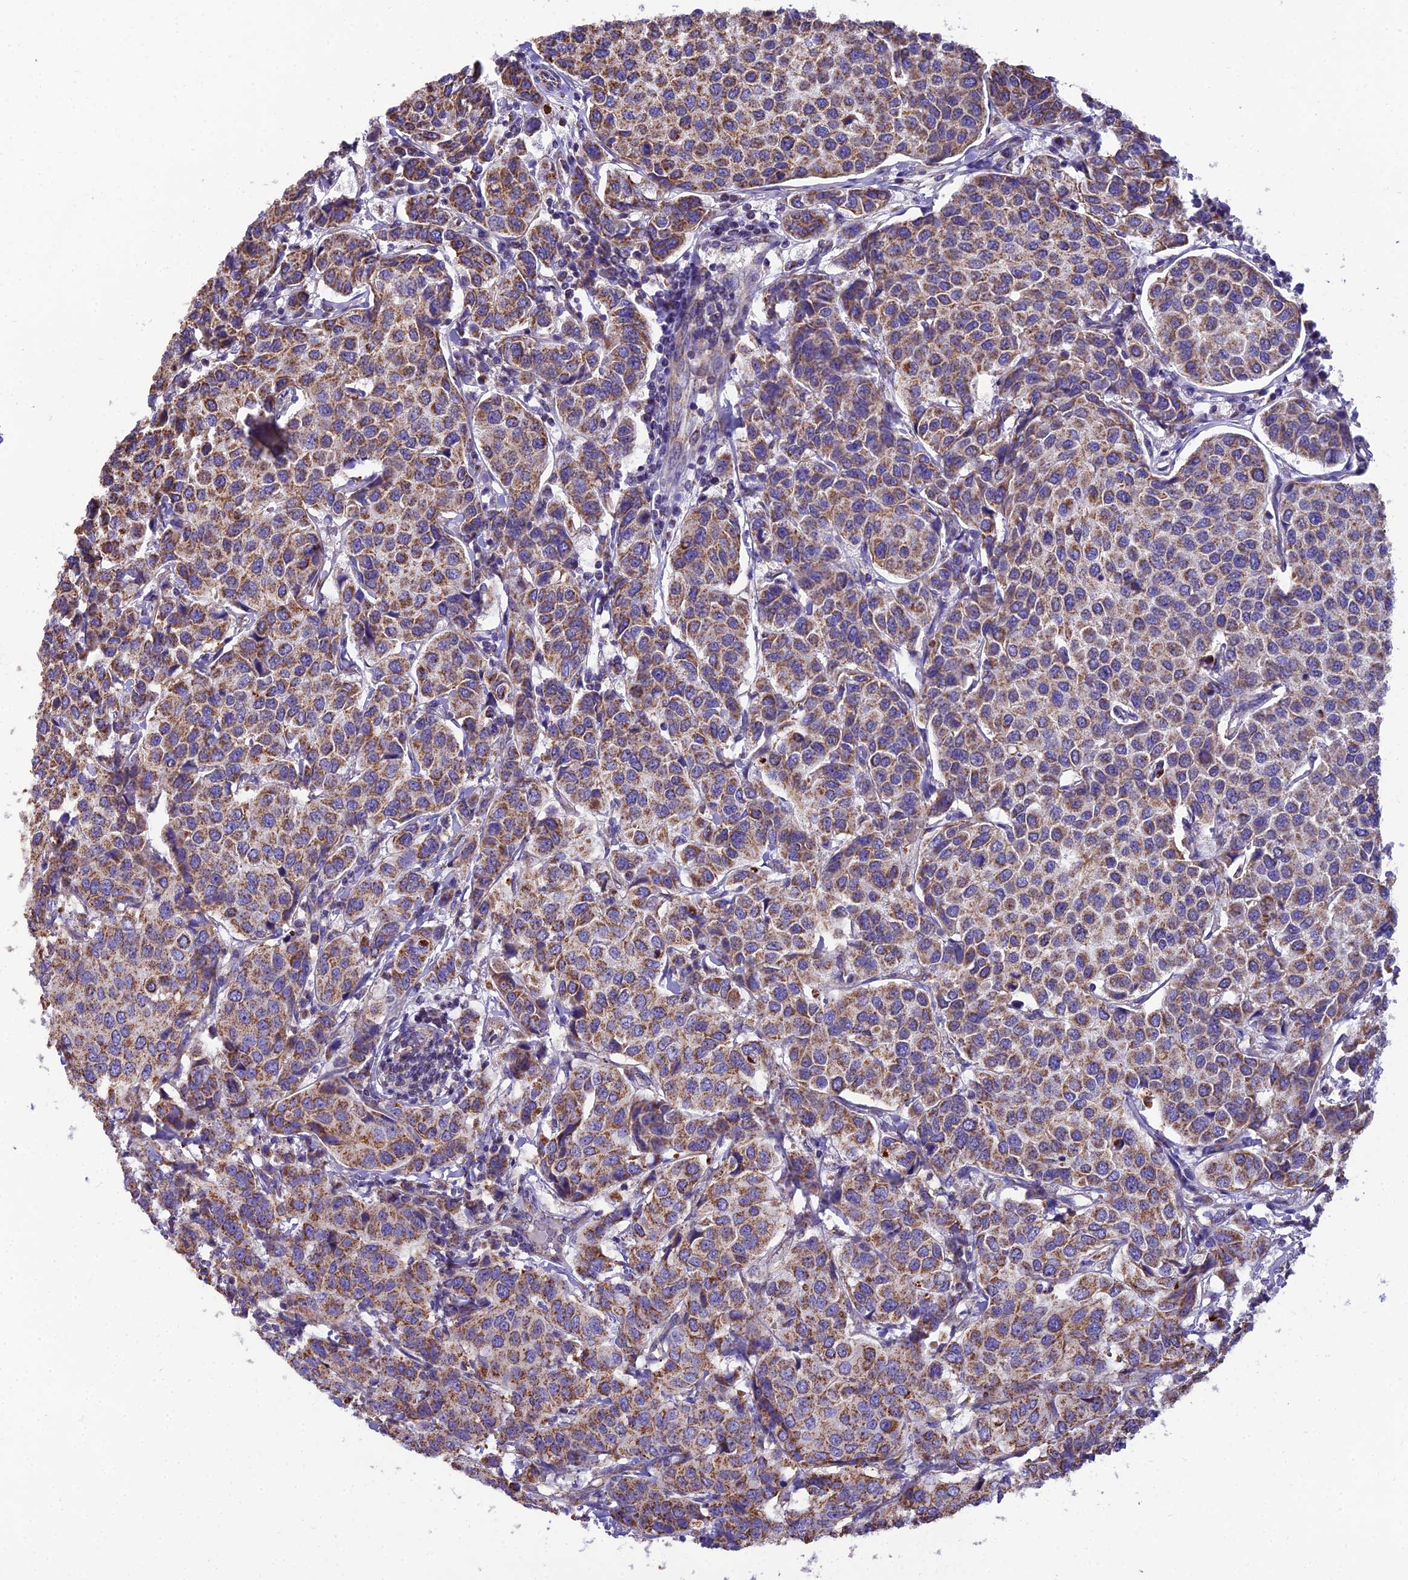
{"staining": {"intensity": "moderate", "quantity": ">75%", "location": "cytoplasmic/membranous"}, "tissue": "breast cancer", "cell_type": "Tumor cells", "image_type": "cancer", "snomed": [{"axis": "morphology", "description": "Duct carcinoma"}, {"axis": "topography", "description": "Breast"}], "caption": "Protein positivity by immunohistochemistry (IHC) demonstrates moderate cytoplasmic/membranous staining in approximately >75% of tumor cells in intraductal carcinoma (breast).", "gene": "GPD1", "patient": {"sex": "female", "age": 55}}